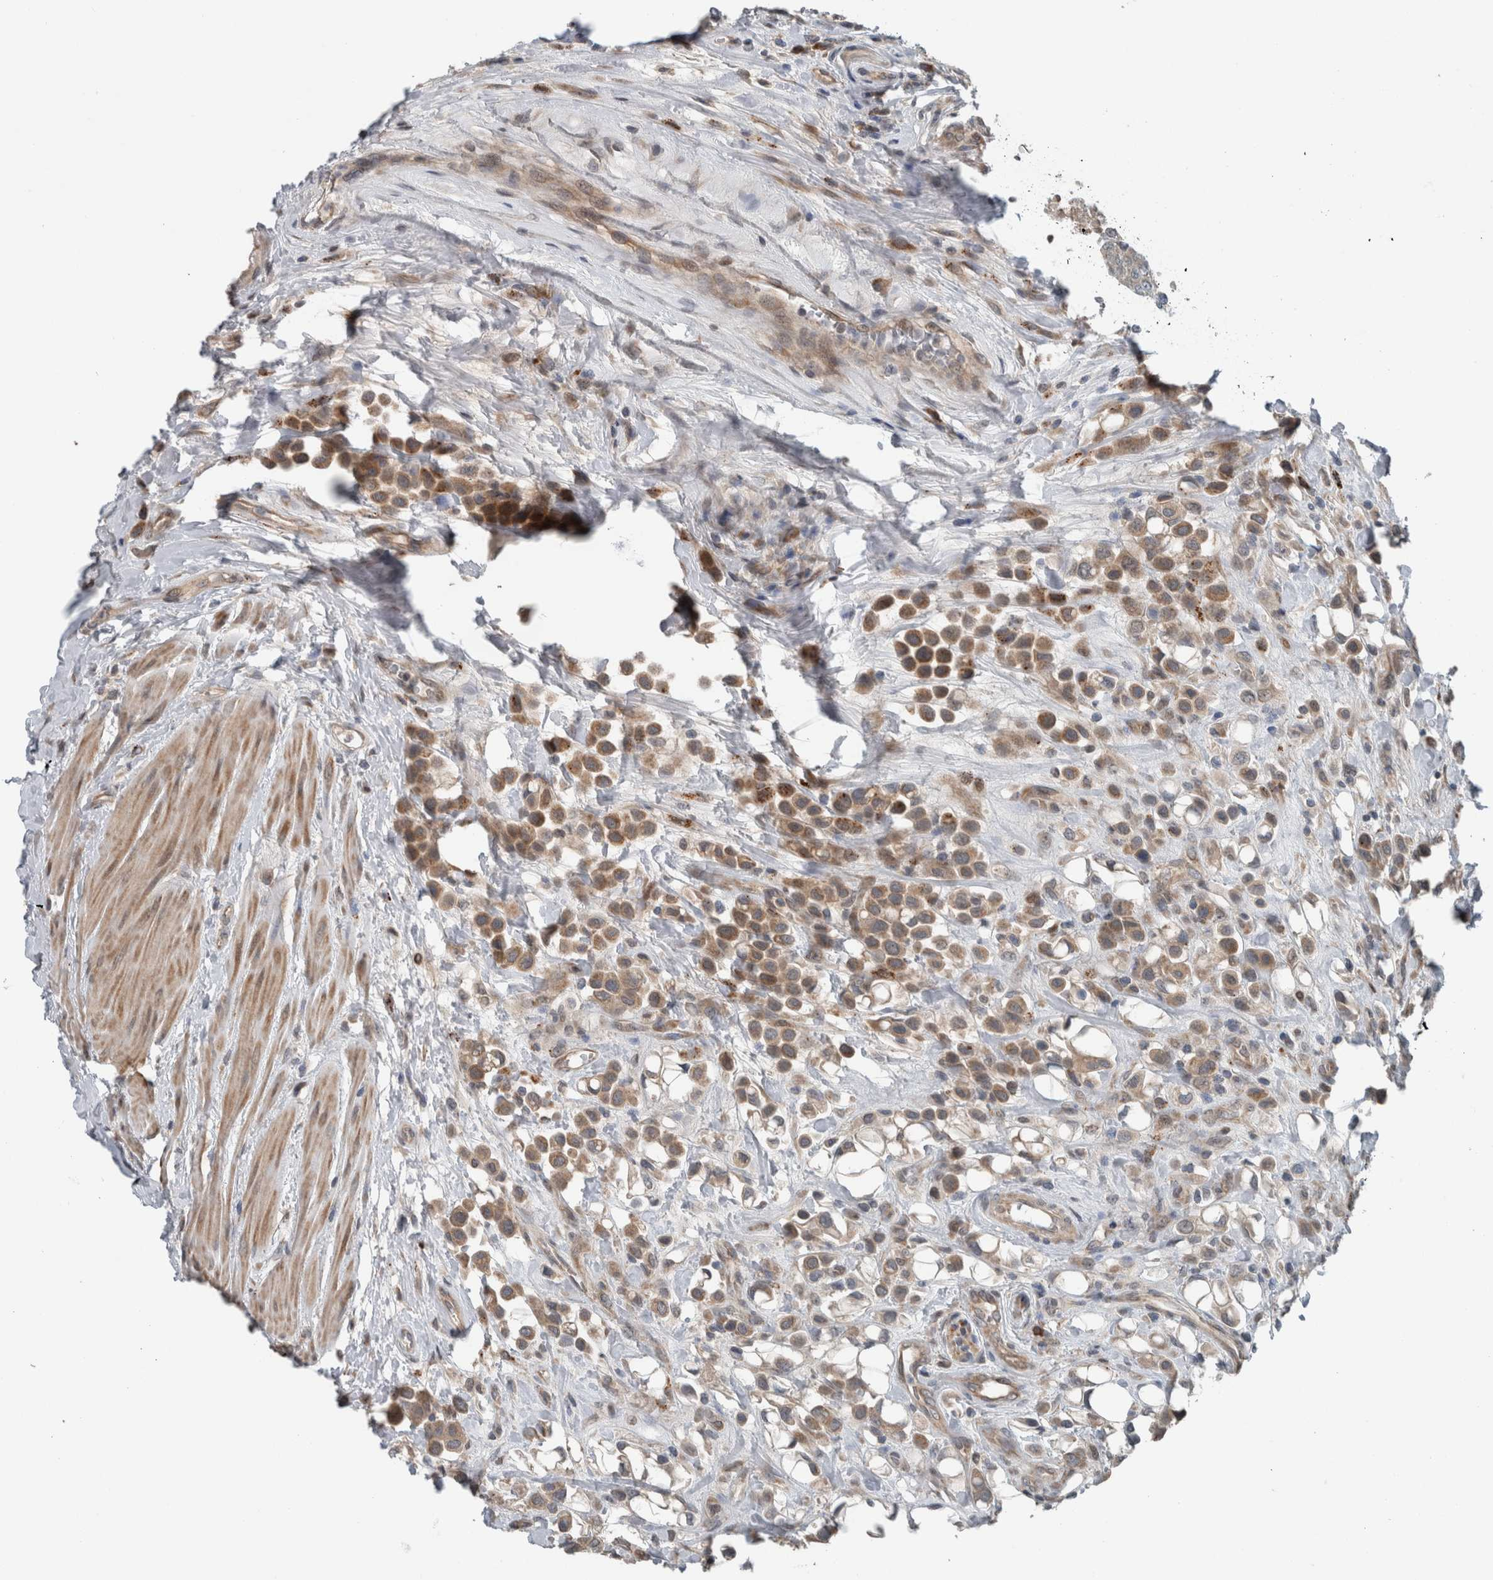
{"staining": {"intensity": "moderate", "quantity": ">75%", "location": "cytoplasmic/membranous"}, "tissue": "urothelial cancer", "cell_type": "Tumor cells", "image_type": "cancer", "snomed": [{"axis": "morphology", "description": "Urothelial carcinoma, High grade"}, {"axis": "topography", "description": "Urinary bladder"}], "caption": "This is a photomicrograph of immunohistochemistry staining of urothelial cancer, which shows moderate expression in the cytoplasmic/membranous of tumor cells.", "gene": "GBA2", "patient": {"sex": "male", "age": 50}}